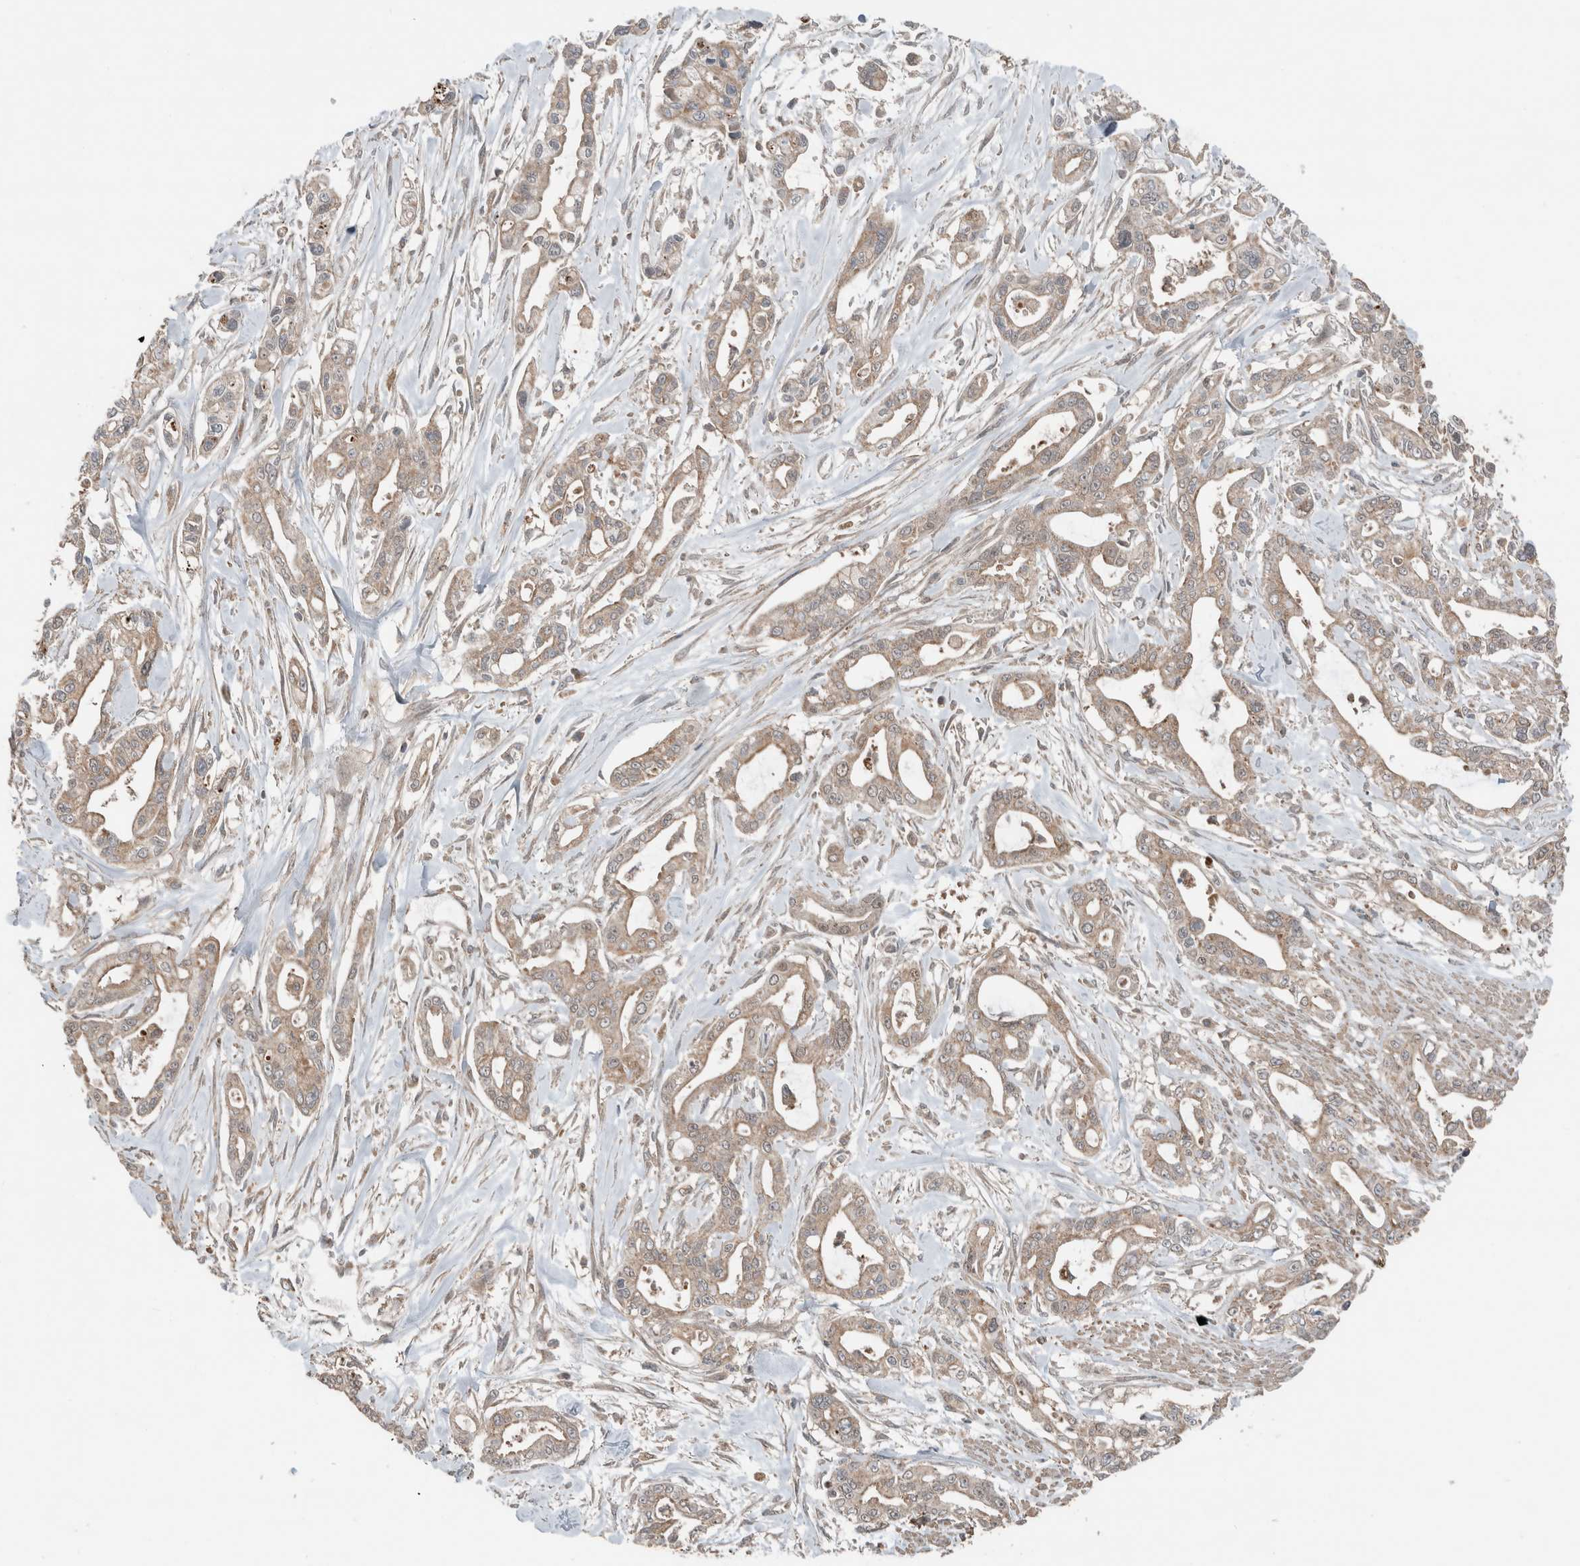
{"staining": {"intensity": "weak", "quantity": ">75%", "location": "cytoplasmic/membranous"}, "tissue": "pancreatic cancer", "cell_type": "Tumor cells", "image_type": "cancer", "snomed": [{"axis": "morphology", "description": "Adenocarcinoma, NOS"}, {"axis": "topography", "description": "Pancreas"}], "caption": "DAB immunohistochemical staining of human adenocarcinoma (pancreatic) displays weak cytoplasmic/membranous protein expression in approximately >75% of tumor cells. (Brightfield microscopy of DAB IHC at high magnification).", "gene": "KLK14", "patient": {"sex": "male", "age": 68}}